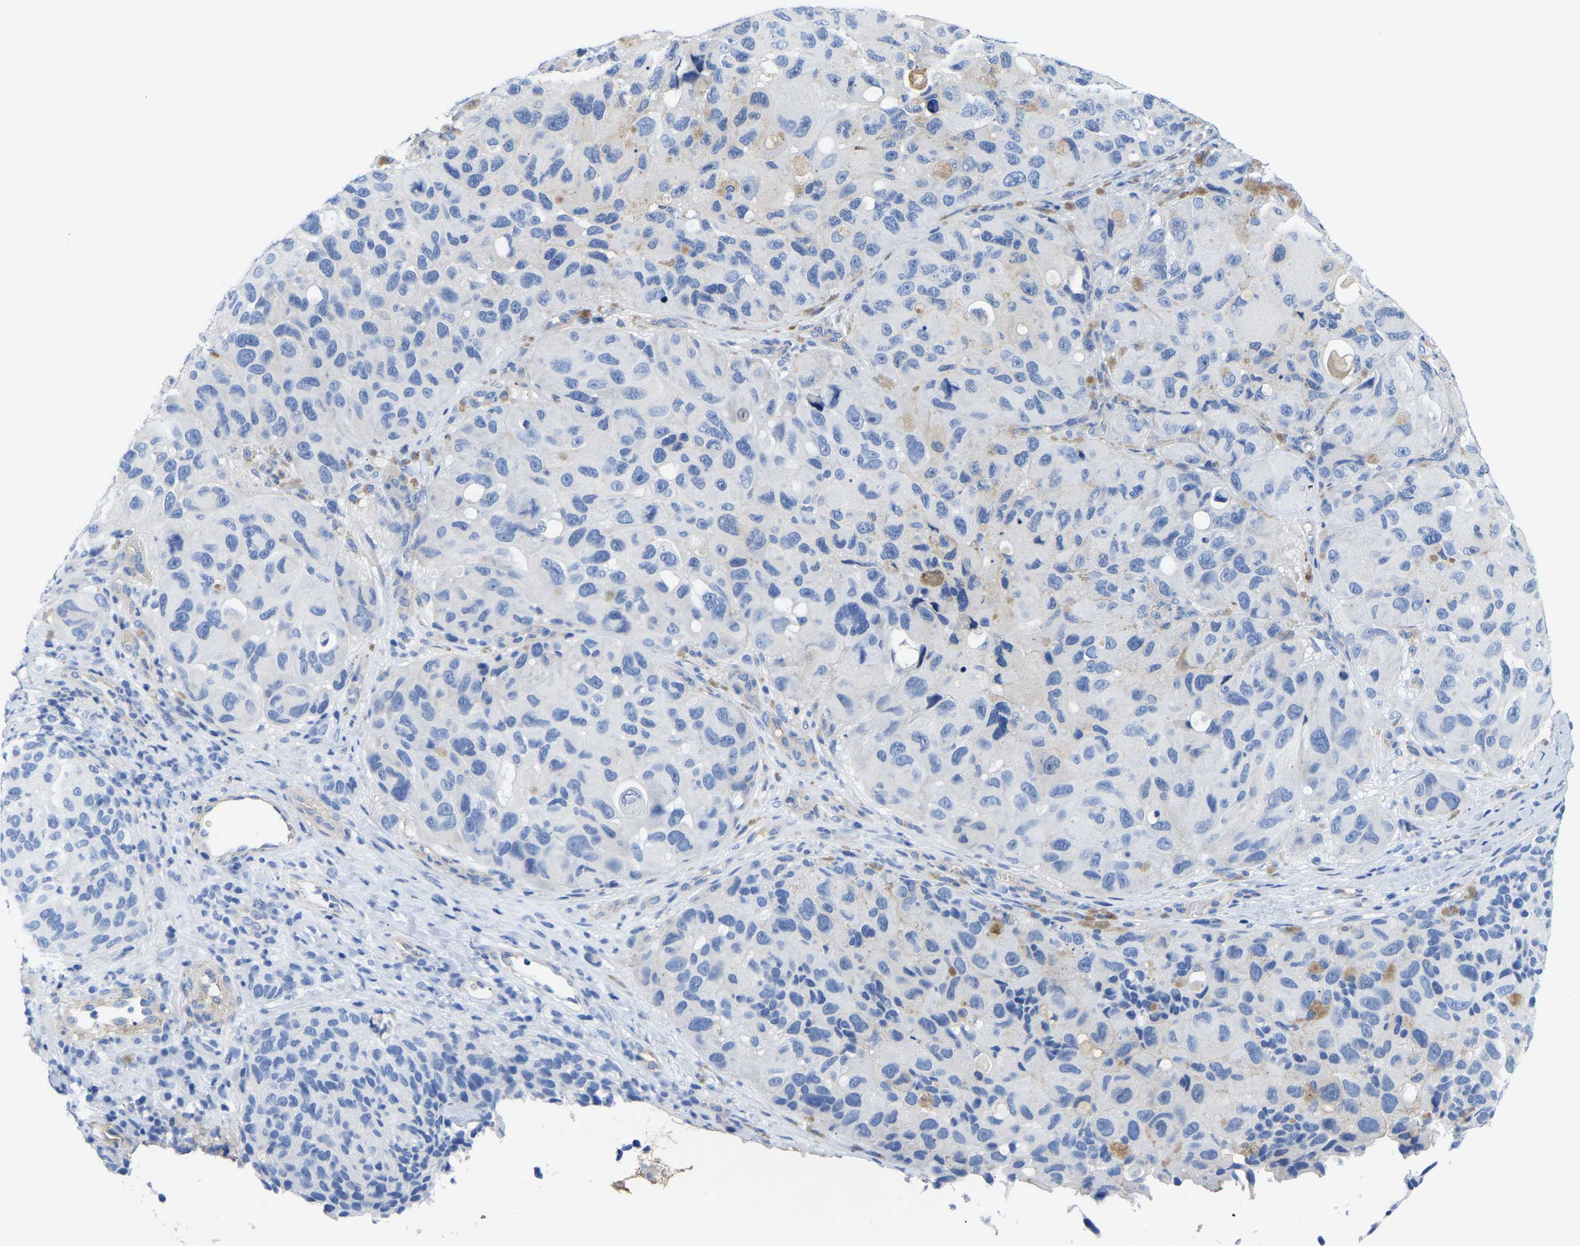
{"staining": {"intensity": "negative", "quantity": "none", "location": "none"}, "tissue": "melanoma", "cell_type": "Tumor cells", "image_type": "cancer", "snomed": [{"axis": "morphology", "description": "Malignant melanoma, NOS"}, {"axis": "topography", "description": "Skin"}], "caption": "This is a image of immunohistochemistry staining of malignant melanoma, which shows no staining in tumor cells.", "gene": "UPK3A", "patient": {"sex": "female", "age": 73}}